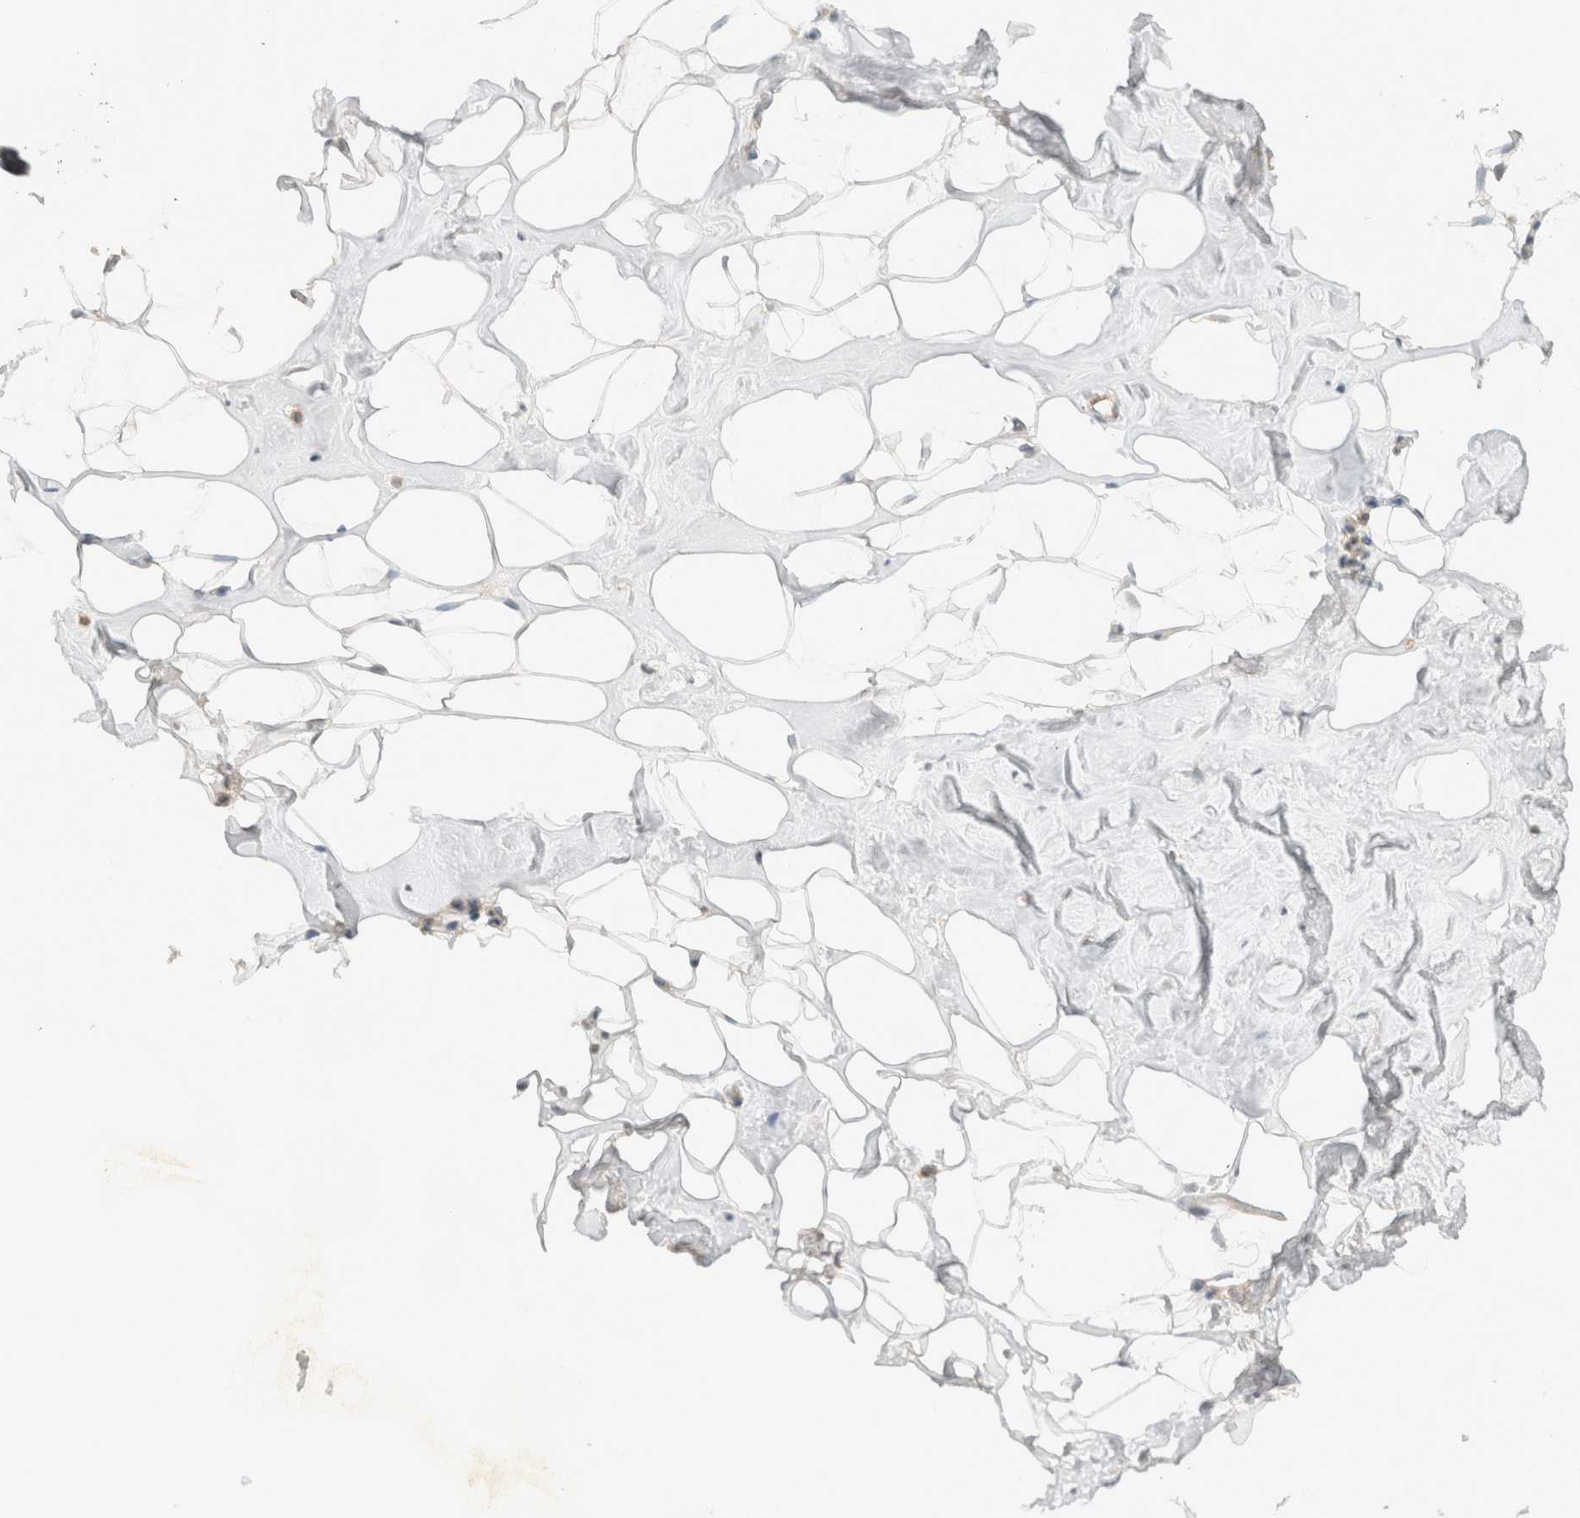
{"staining": {"intensity": "moderate", "quantity": ">75%", "location": "cytoplasmic/membranous"}, "tissue": "adipose tissue", "cell_type": "Adipocytes", "image_type": "normal", "snomed": [{"axis": "morphology", "description": "Normal tissue, NOS"}, {"axis": "morphology", "description": "Fibrosis, NOS"}, {"axis": "topography", "description": "Breast"}, {"axis": "topography", "description": "Adipose tissue"}], "caption": "An immunohistochemistry micrograph of normal tissue is shown. Protein staining in brown highlights moderate cytoplasmic/membranous positivity in adipose tissue within adipocytes. The protein of interest is shown in brown color, while the nuclei are stained blue.", "gene": "ARFGEF2", "patient": {"sex": "female", "age": 39}}